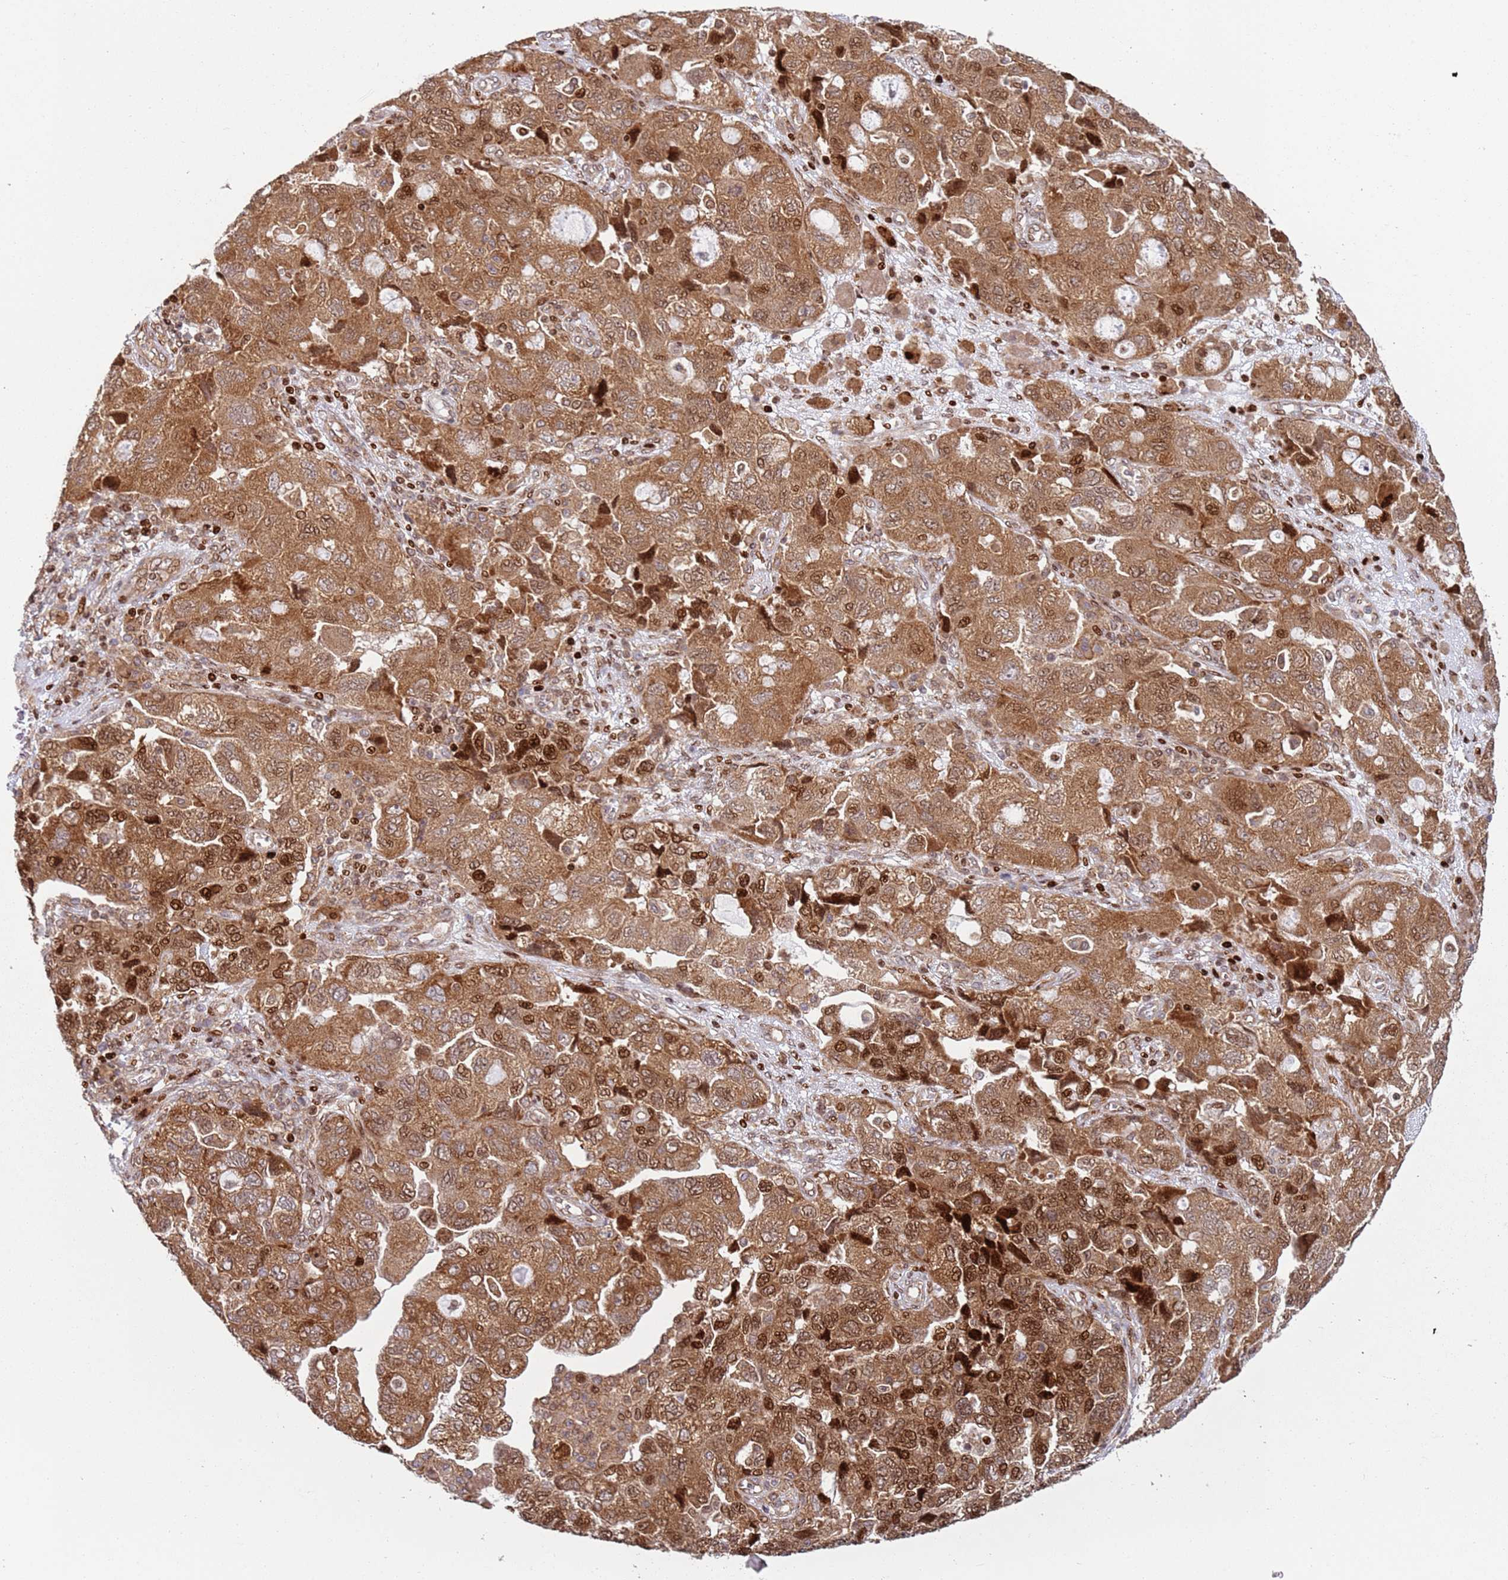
{"staining": {"intensity": "strong", "quantity": ">75%", "location": "cytoplasmic/membranous,nuclear"}, "tissue": "ovarian cancer", "cell_type": "Tumor cells", "image_type": "cancer", "snomed": [{"axis": "morphology", "description": "Carcinoma, NOS"}, {"axis": "morphology", "description": "Cystadenocarcinoma, serous, NOS"}, {"axis": "topography", "description": "Ovary"}], "caption": "A histopathology image of ovarian cancer stained for a protein shows strong cytoplasmic/membranous and nuclear brown staining in tumor cells.", "gene": "HNRNPLL", "patient": {"sex": "female", "age": 69}}